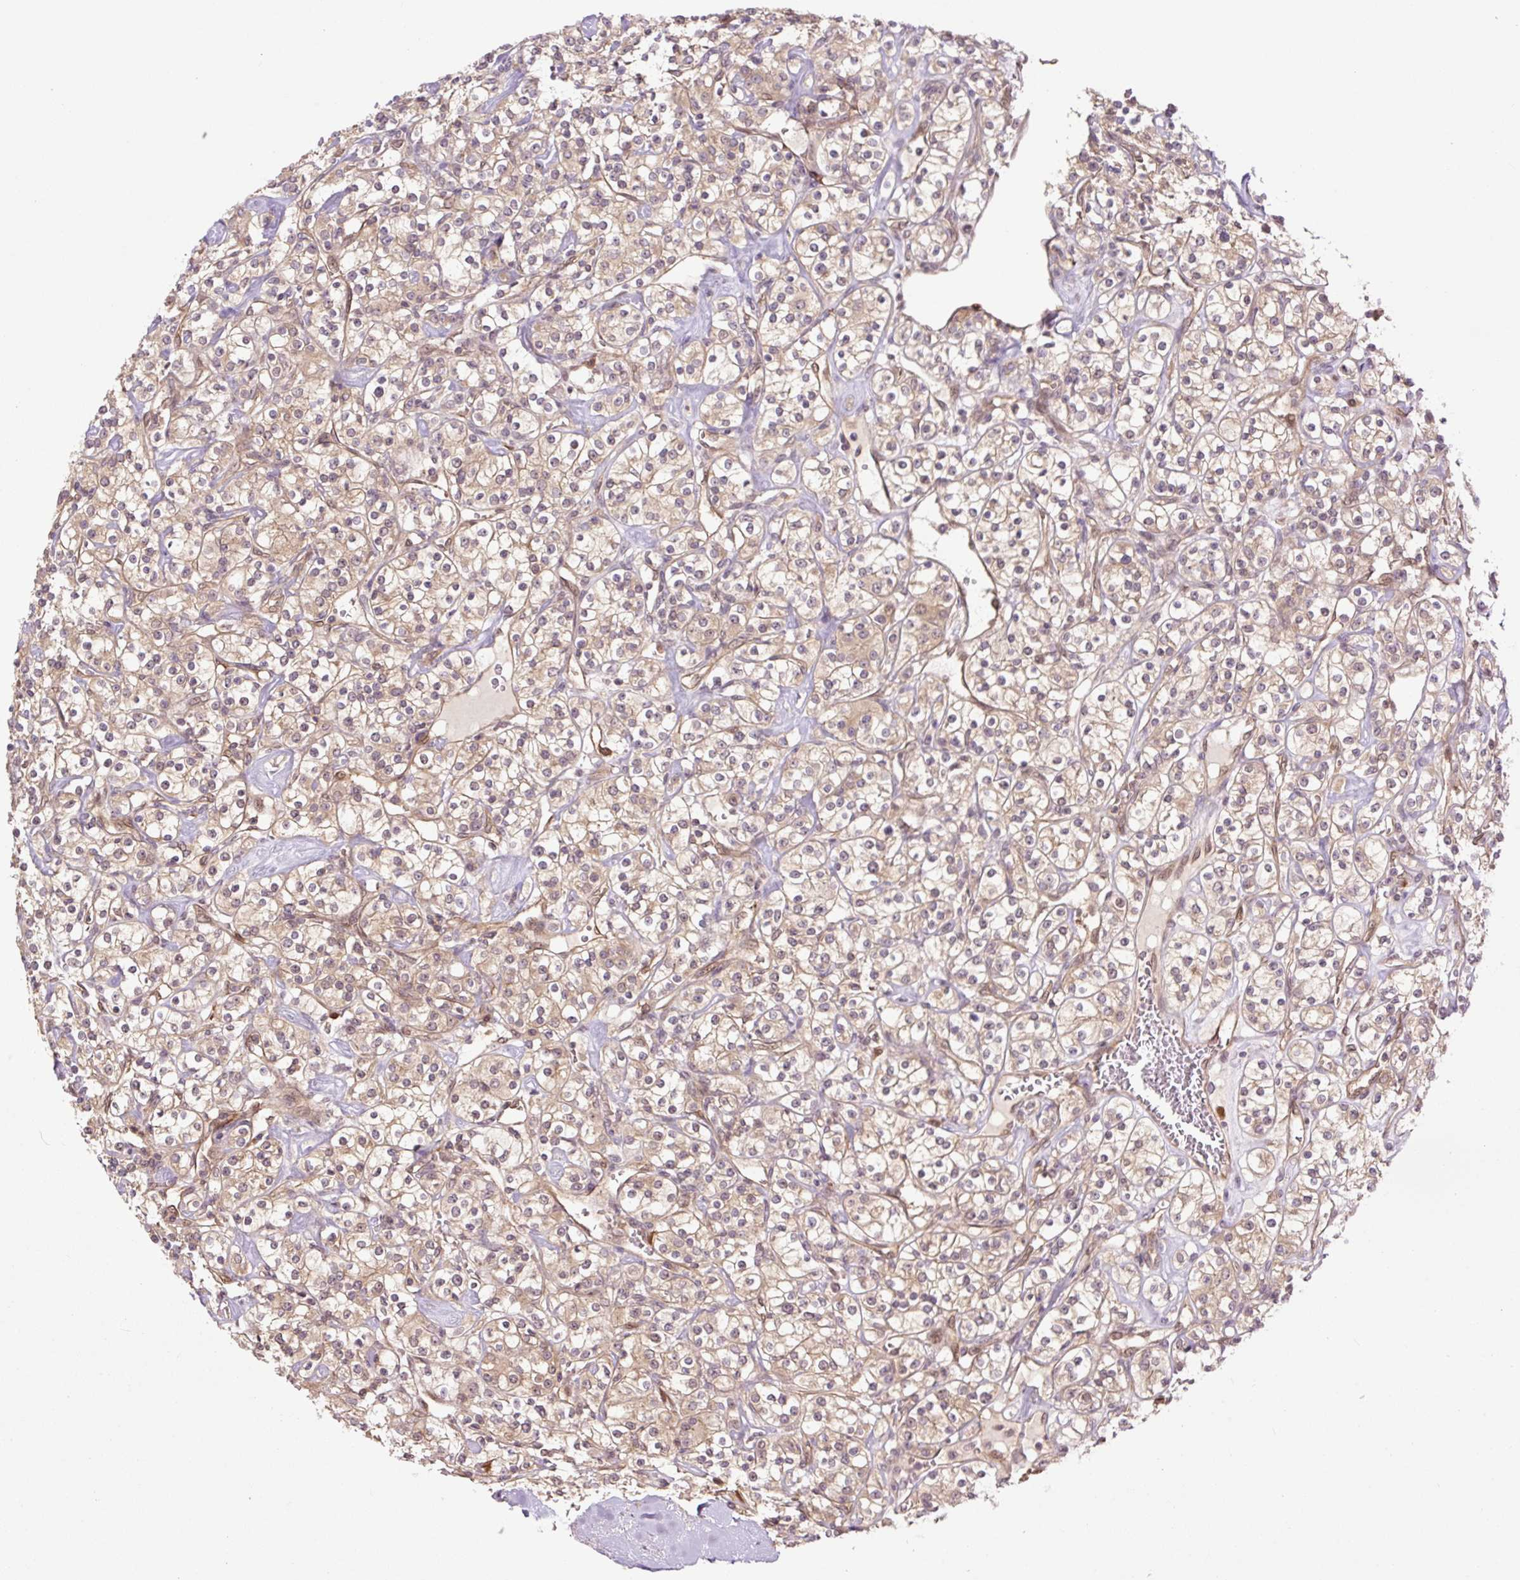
{"staining": {"intensity": "weak", "quantity": ">75%", "location": "cytoplasmic/membranous"}, "tissue": "renal cancer", "cell_type": "Tumor cells", "image_type": "cancer", "snomed": [{"axis": "morphology", "description": "Adenocarcinoma, NOS"}, {"axis": "topography", "description": "Kidney"}], "caption": "DAB immunohistochemical staining of renal cancer (adenocarcinoma) exhibits weak cytoplasmic/membranous protein staining in about >75% of tumor cells.", "gene": "TPT1", "patient": {"sex": "male", "age": 77}}